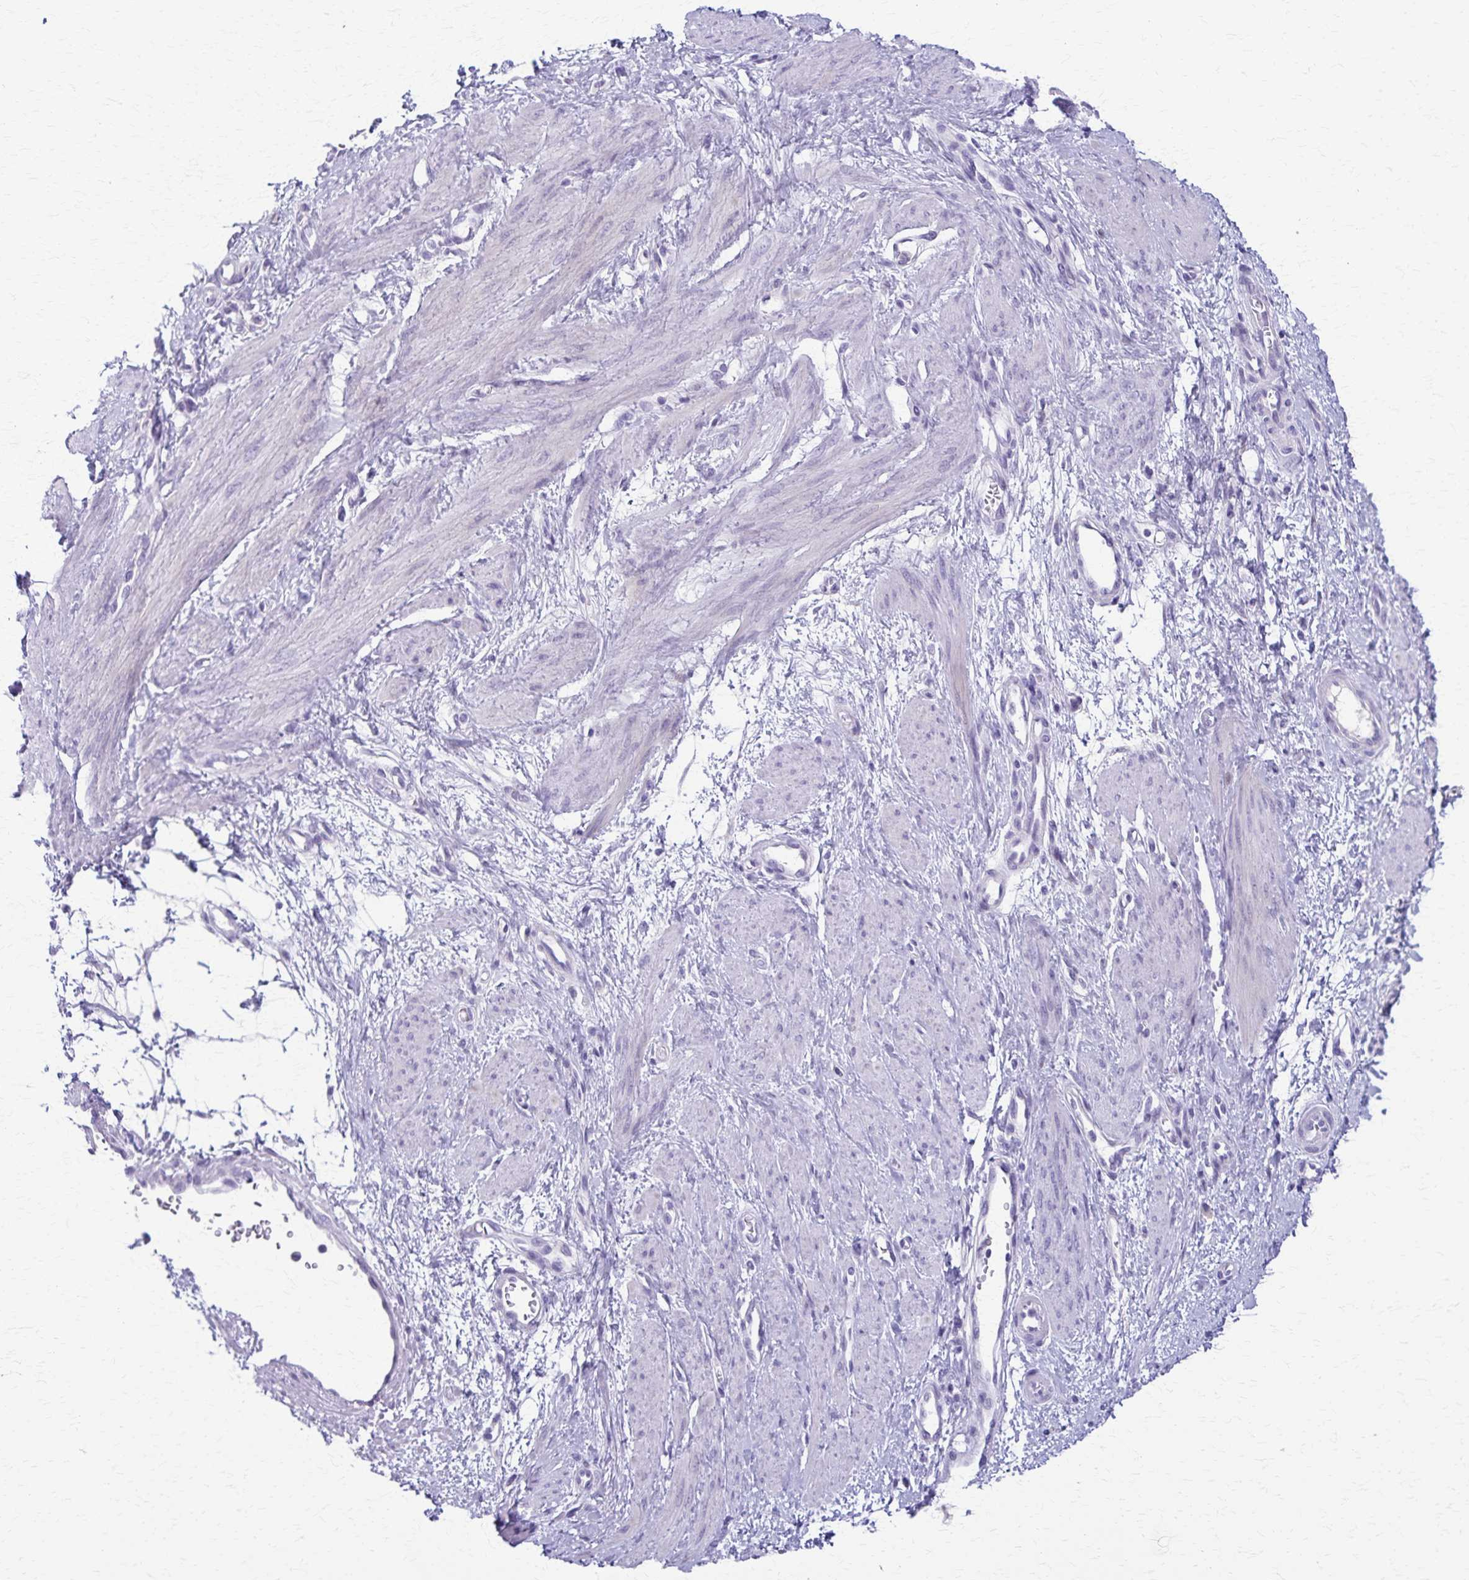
{"staining": {"intensity": "negative", "quantity": "none", "location": "none"}, "tissue": "smooth muscle", "cell_type": "Smooth muscle cells", "image_type": "normal", "snomed": [{"axis": "morphology", "description": "Normal tissue, NOS"}, {"axis": "topography", "description": "Smooth muscle"}, {"axis": "topography", "description": "Uterus"}], "caption": "DAB immunohistochemical staining of unremarkable human smooth muscle exhibits no significant positivity in smooth muscle cells.", "gene": "TMEM60", "patient": {"sex": "female", "age": 39}}